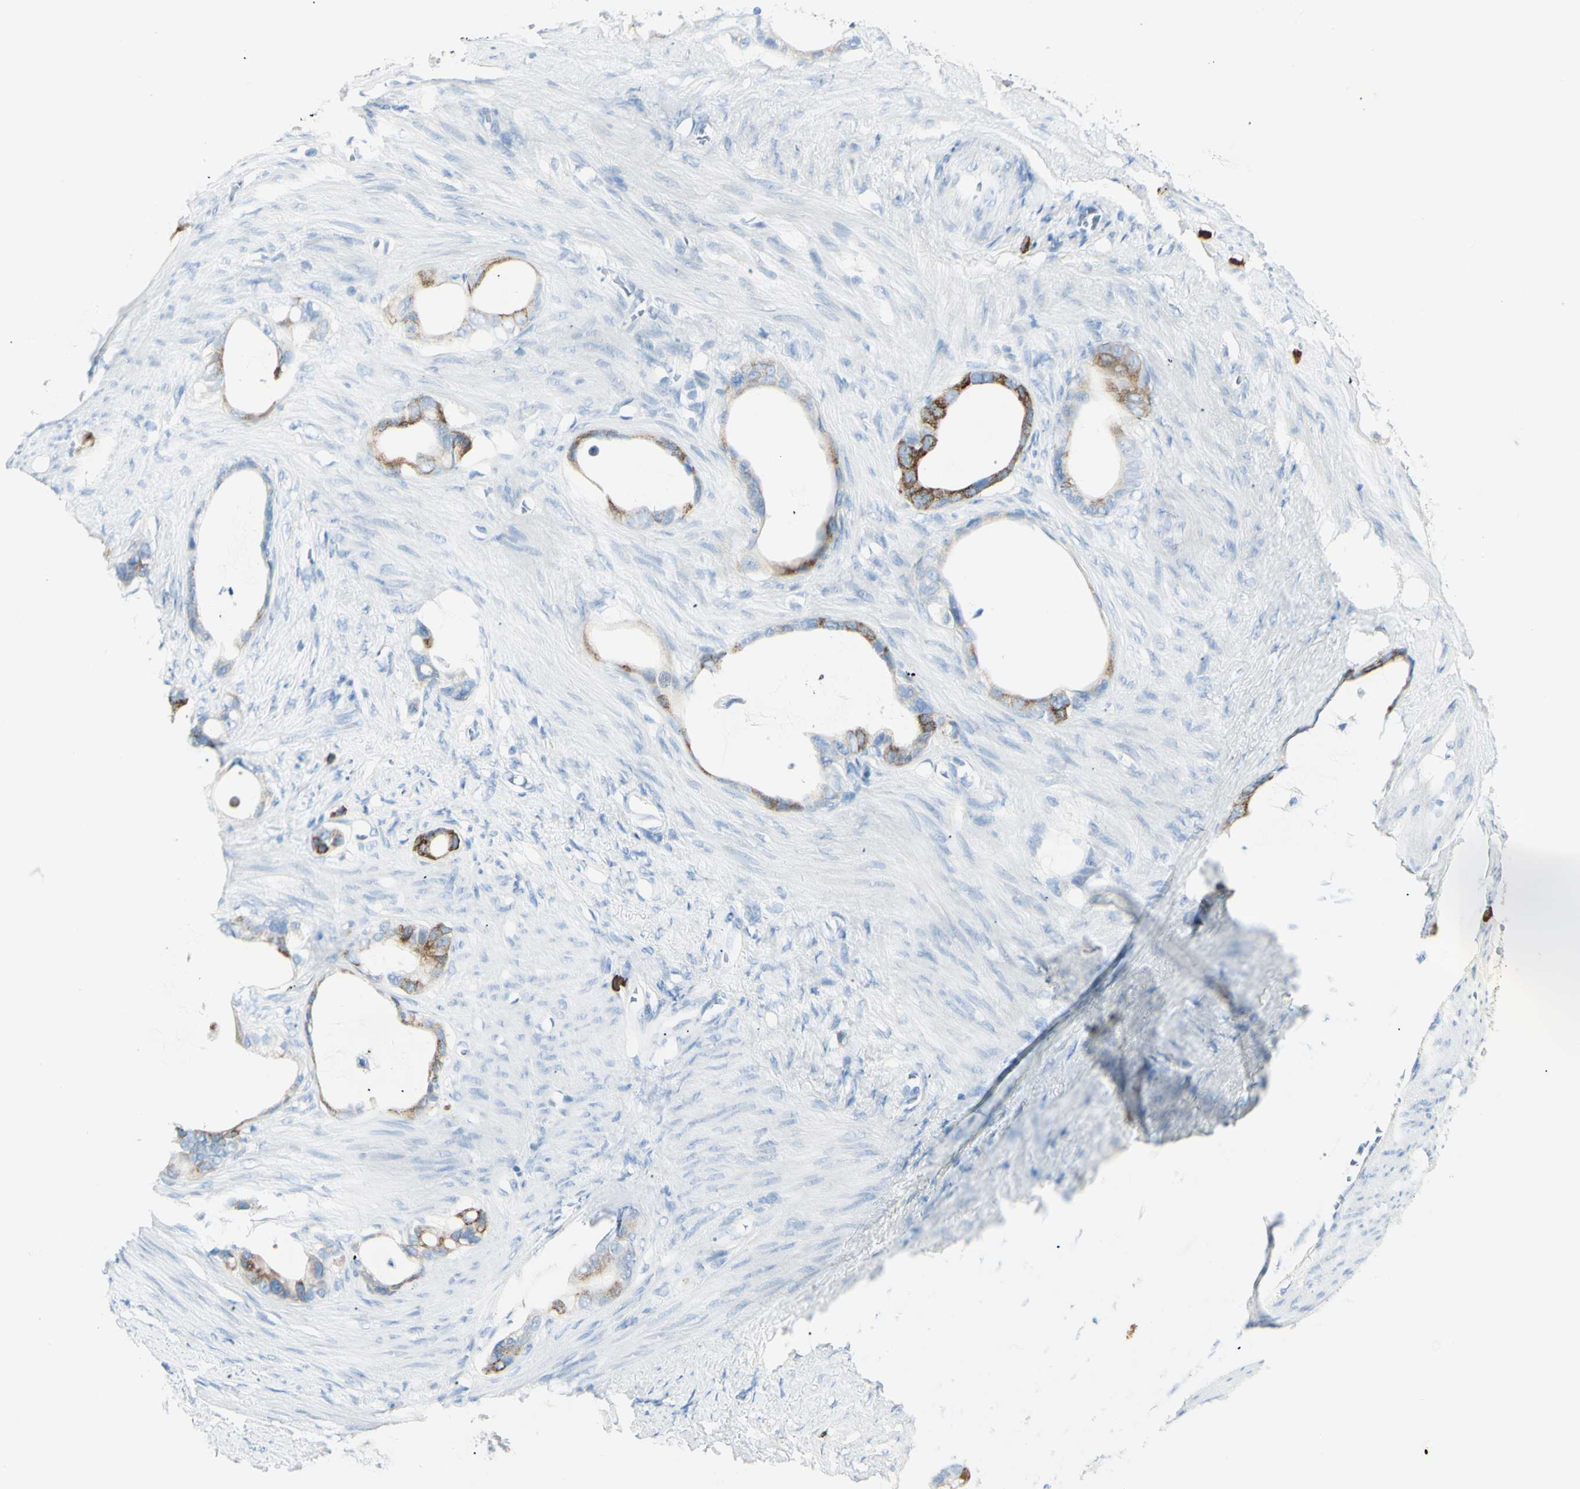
{"staining": {"intensity": "moderate", "quantity": "25%-75%", "location": "cytoplasmic/membranous"}, "tissue": "stomach cancer", "cell_type": "Tumor cells", "image_type": "cancer", "snomed": [{"axis": "morphology", "description": "Adenocarcinoma, NOS"}, {"axis": "topography", "description": "Stomach"}], "caption": "Immunohistochemistry (IHC) (DAB) staining of stomach adenocarcinoma exhibits moderate cytoplasmic/membranous protein expression in about 25%-75% of tumor cells.", "gene": "LETM1", "patient": {"sex": "female", "age": 75}}